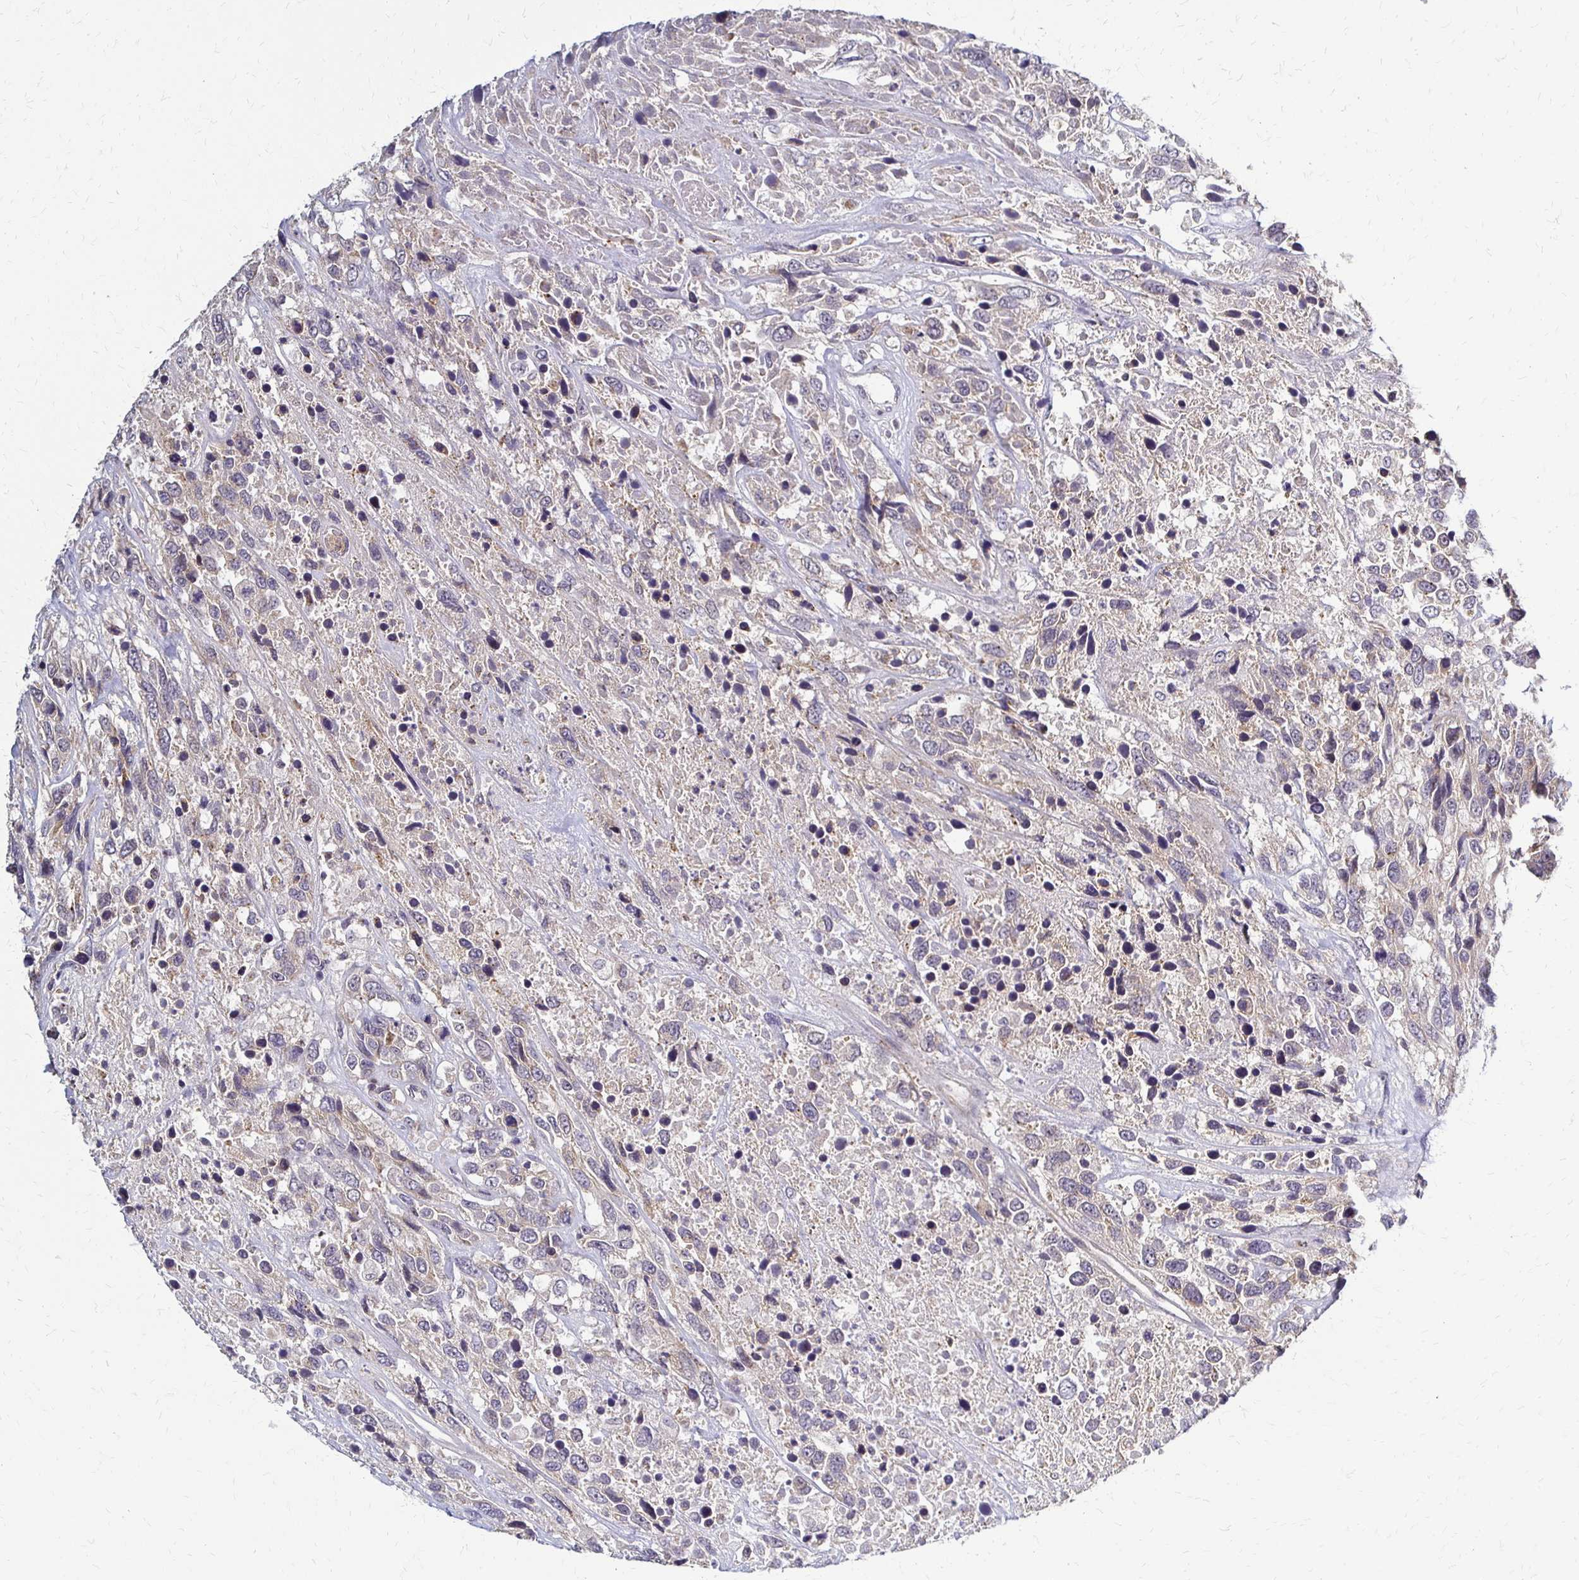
{"staining": {"intensity": "negative", "quantity": "none", "location": "none"}, "tissue": "urothelial cancer", "cell_type": "Tumor cells", "image_type": "cancer", "snomed": [{"axis": "morphology", "description": "Urothelial carcinoma, High grade"}, {"axis": "topography", "description": "Urinary bladder"}], "caption": "DAB (3,3'-diaminobenzidine) immunohistochemical staining of human high-grade urothelial carcinoma shows no significant staining in tumor cells. Brightfield microscopy of IHC stained with DAB (brown) and hematoxylin (blue), captured at high magnification.", "gene": "SLC9A9", "patient": {"sex": "female", "age": 70}}